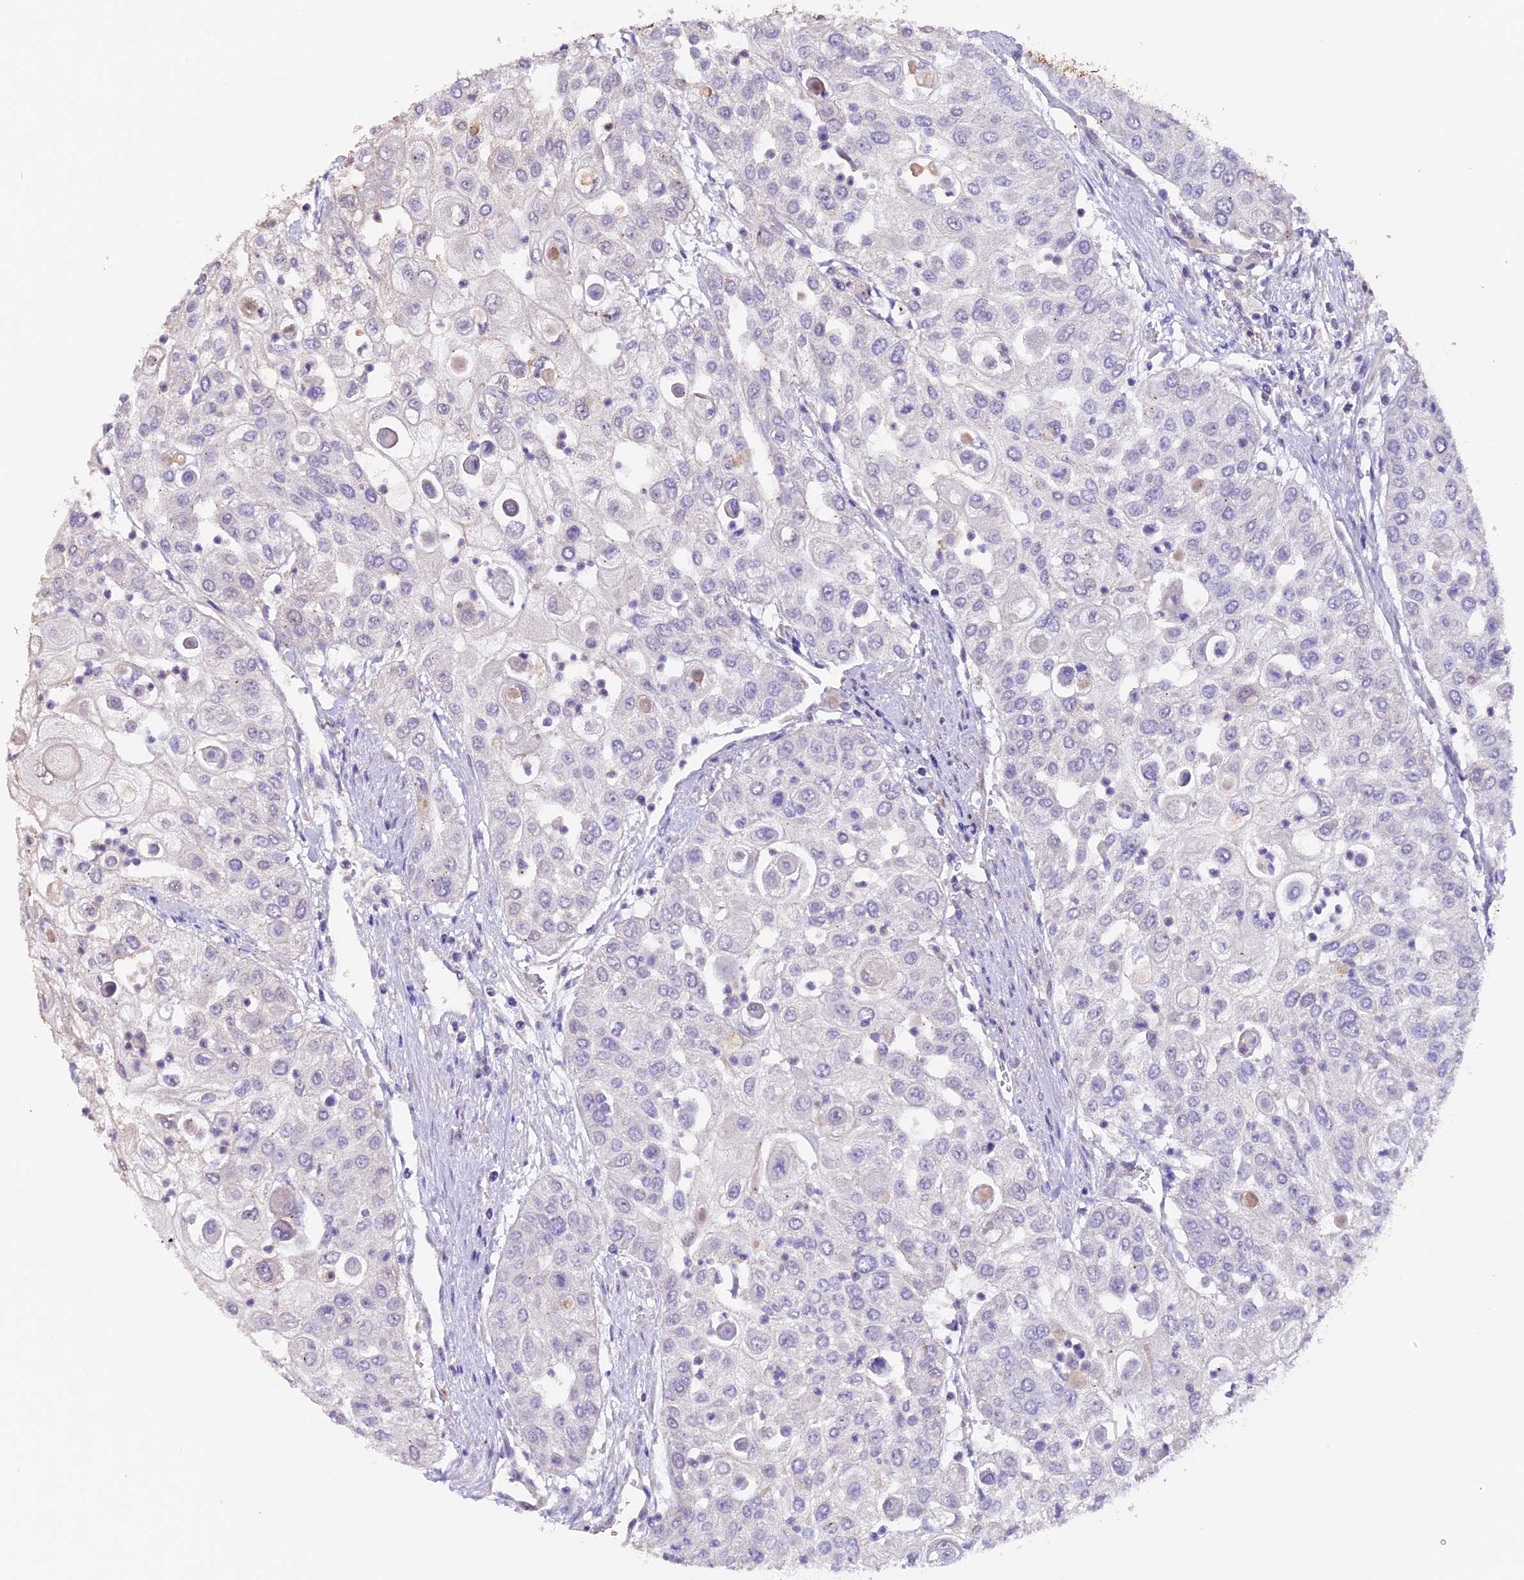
{"staining": {"intensity": "negative", "quantity": "none", "location": "none"}, "tissue": "urothelial cancer", "cell_type": "Tumor cells", "image_type": "cancer", "snomed": [{"axis": "morphology", "description": "Urothelial carcinoma, High grade"}, {"axis": "topography", "description": "Urinary bladder"}], "caption": "Immunohistochemistry (IHC) micrograph of urothelial cancer stained for a protein (brown), which shows no staining in tumor cells.", "gene": "NCK2", "patient": {"sex": "female", "age": 79}}